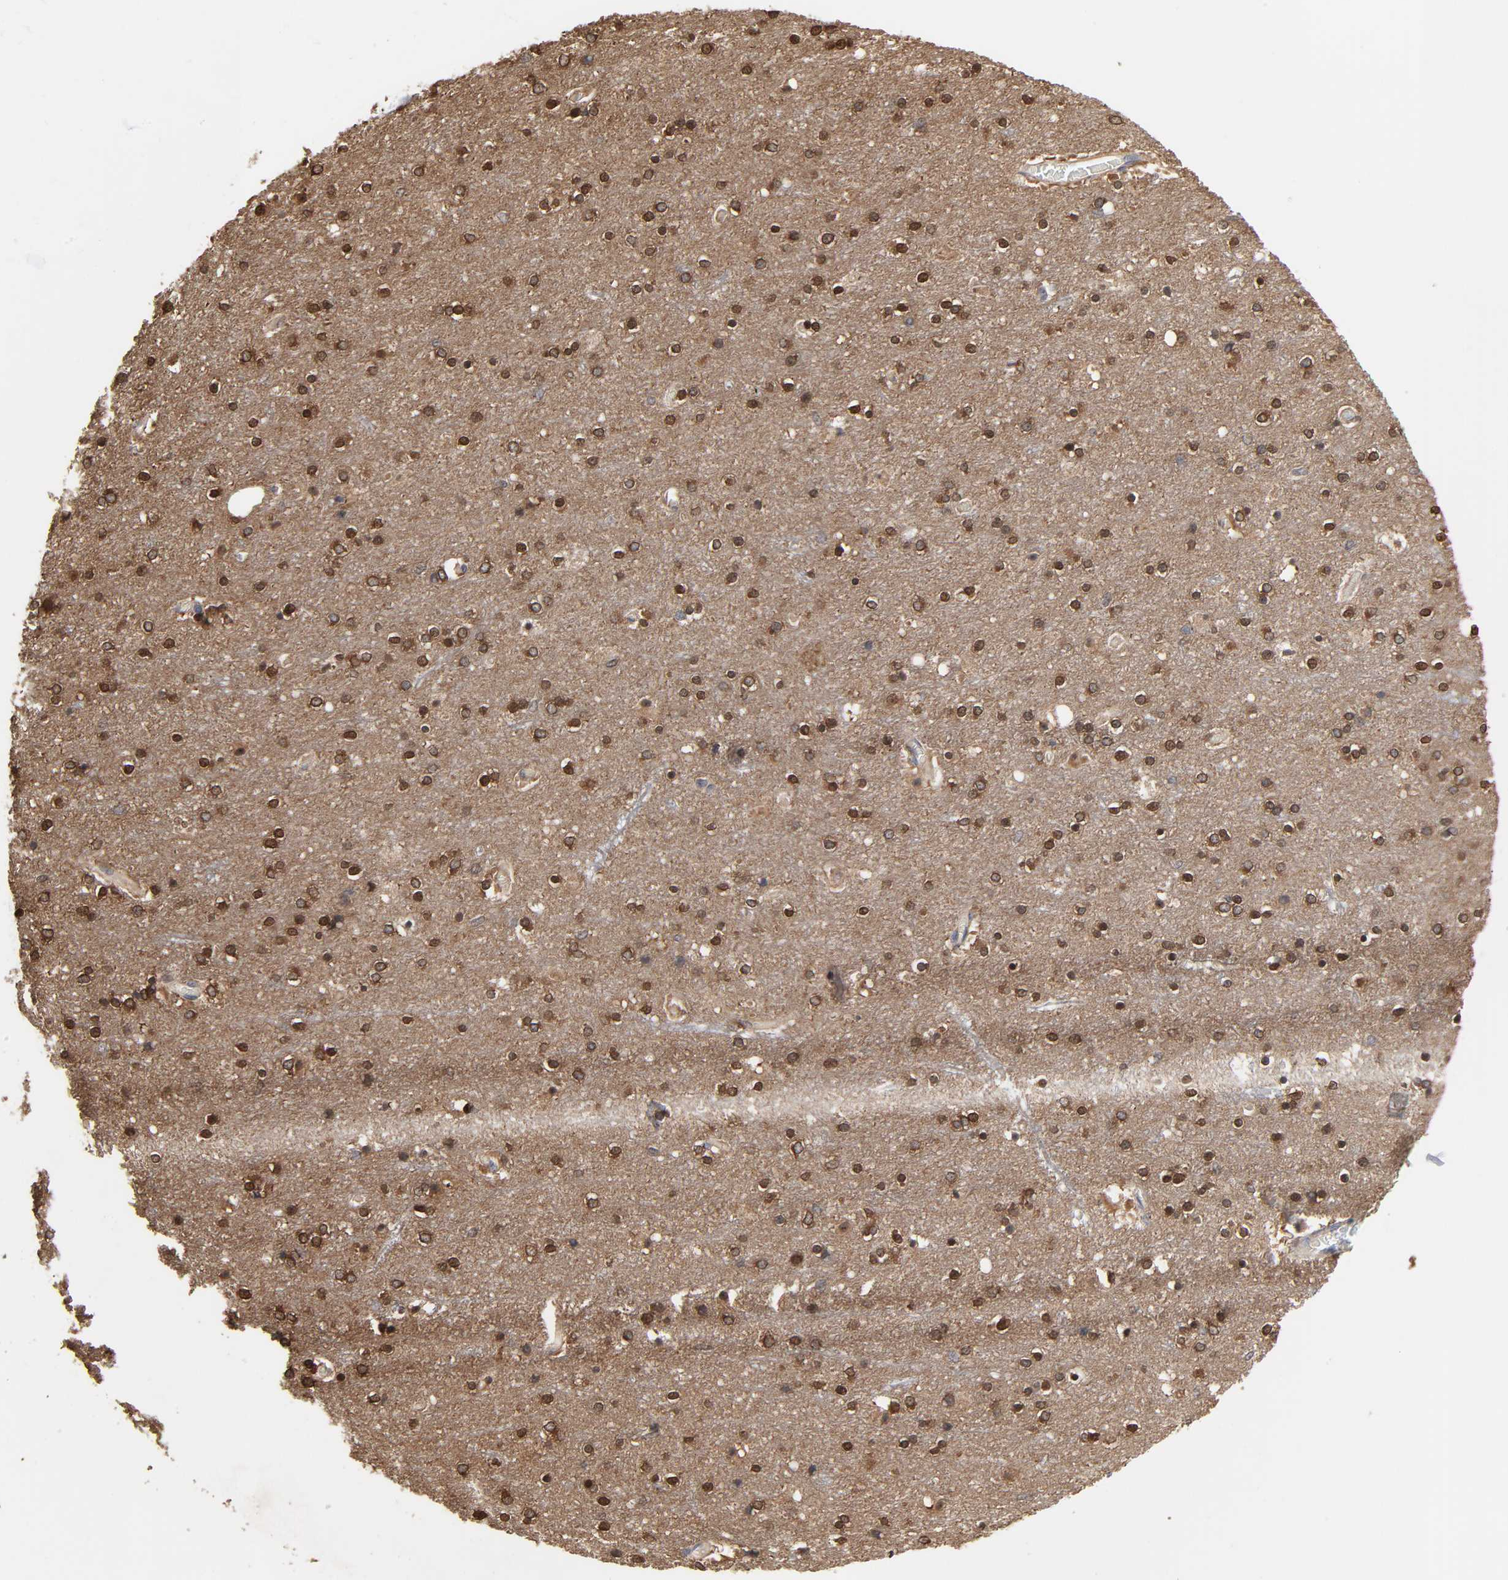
{"staining": {"intensity": "weak", "quantity": ">75%", "location": "cytoplasmic/membranous"}, "tissue": "cerebral cortex", "cell_type": "Endothelial cells", "image_type": "normal", "snomed": [{"axis": "morphology", "description": "Normal tissue, NOS"}, {"axis": "topography", "description": "Cerebral cortex"}], "caption": "This histopathology image shows immunohistochemistry (IHC) staining of normal cerebral cortex, with low weak cytoplasmic/membranous staining in about >75% of endothelial cells.", "gene": "DDX10", "patient": {"sex": "female", "age": 54}}